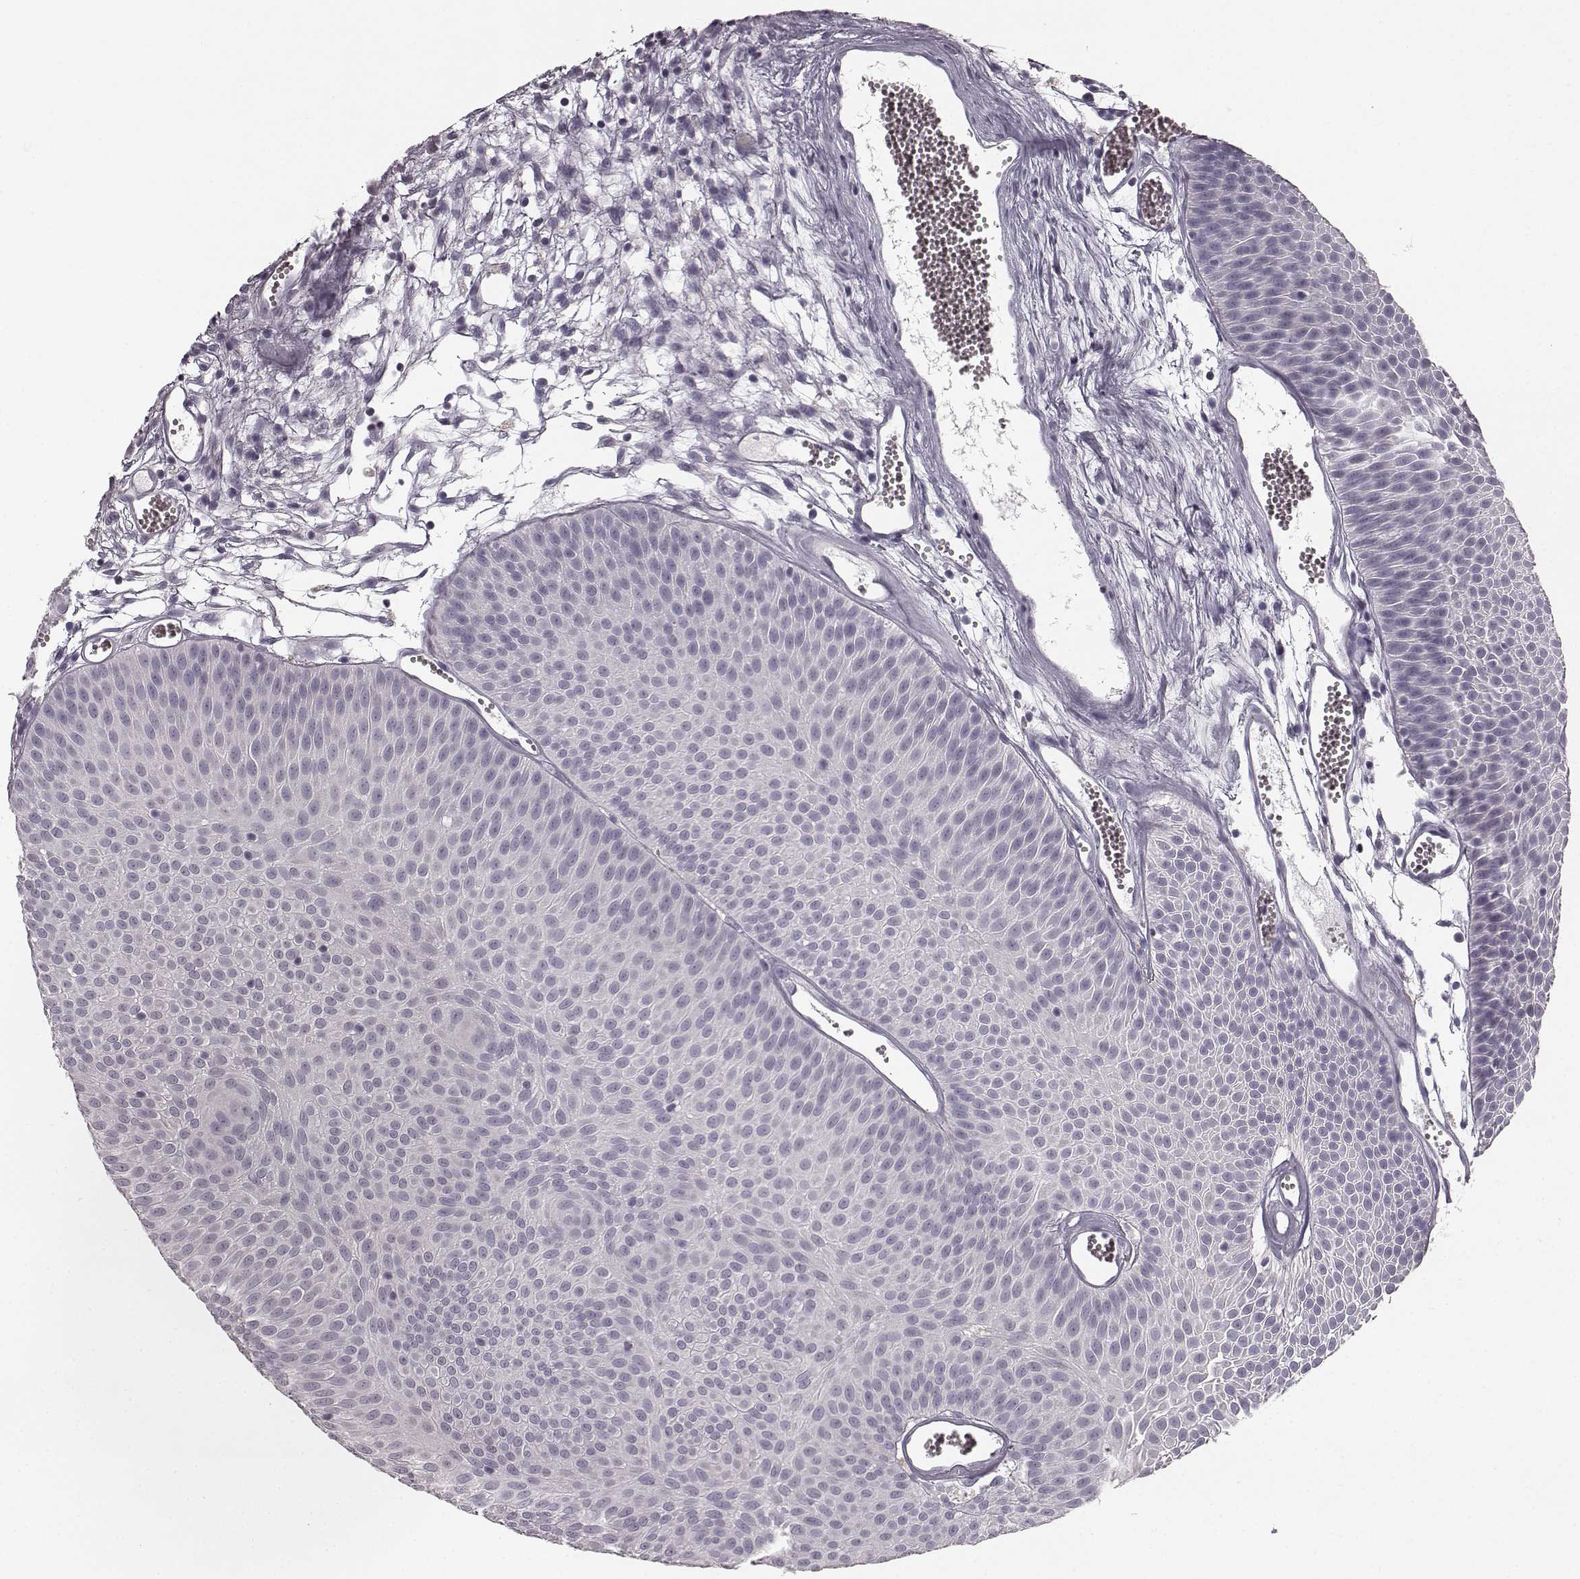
{"staining": {"intensity": "negative", "quantity": "none", "location": "none"}, "tissue": "urothelial cancer", "cell_type": "Tumor cells", "image_type": "cancer", "snomed": [{"axis": "morphology", "description": "Urothelial carcinoma, Low grade"}, {"axis": "topography", "description": "Urinary bladder"}], "caption": "Immunohistochemistry (IHC) histopathology image of human urothelial cancer stained for a protein (brown), which reveals no staining in tumor cells.", "gene": "RIT2", "patient": {"sex": "male", "age": 52}}